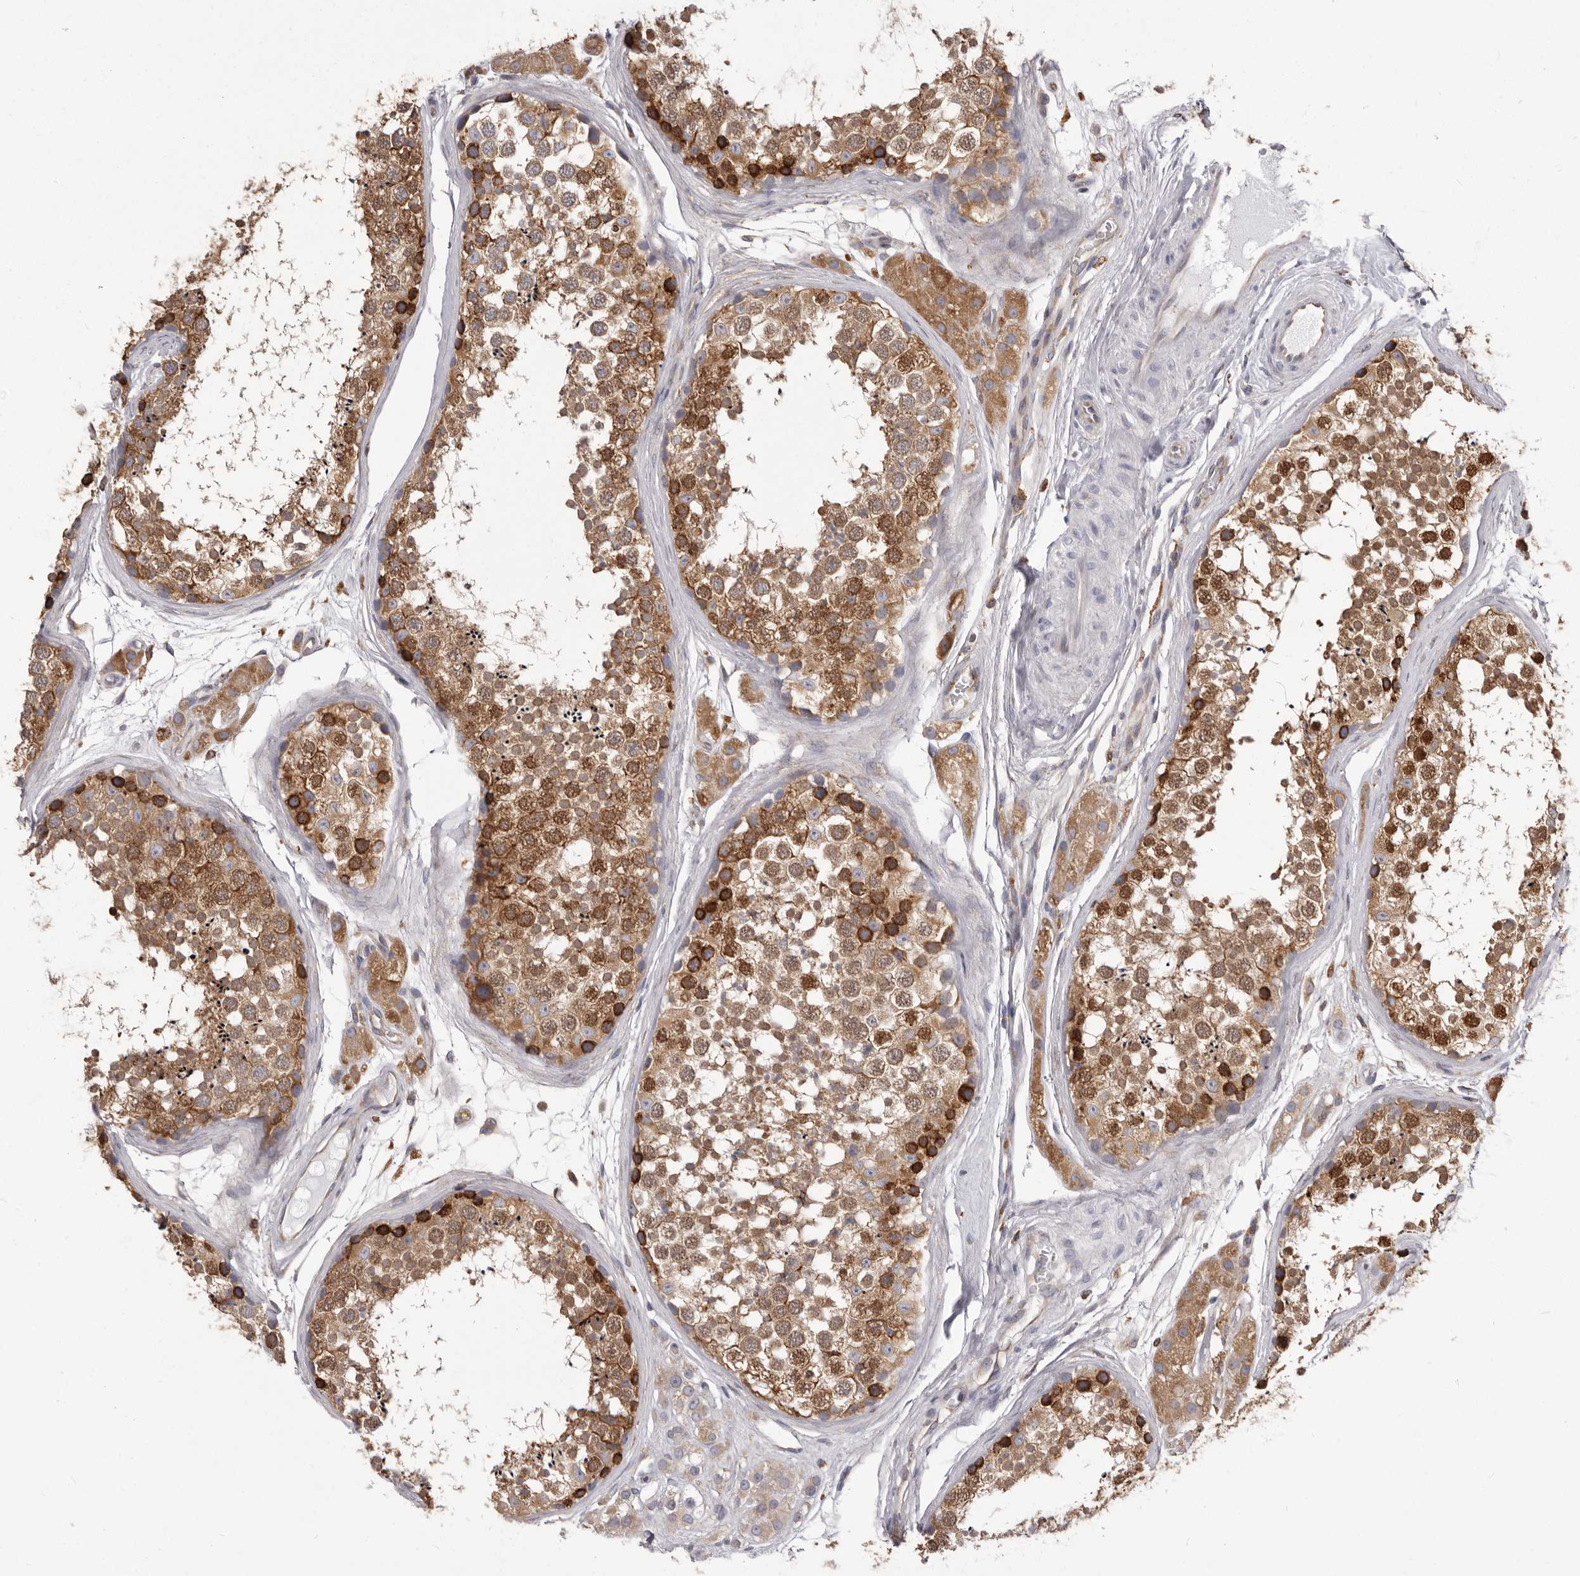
{"staining": {"intensity": "moderate", "quantity": ">75%", "location": "cytoplasmic/membranous"}, "tissue": "testis", "cell_type": "Cells in seminiferous ducts", "image_type": "normal", "snomed": [{"axis": "morphology", "description": "Normal tissue, NOS"}, {"axis": "topography", "description": "Testis"}], "caption": "A brown stain shows moderate cytoplasmic/membranous expression of a protein in cells in seminiferous ducts of normal testis. Immunohistochemistry stains the protein of interest in brown and the nuclei are stained blue.", "gene": "QRSL1", "patient": {"sex": "male", "age": 56}}